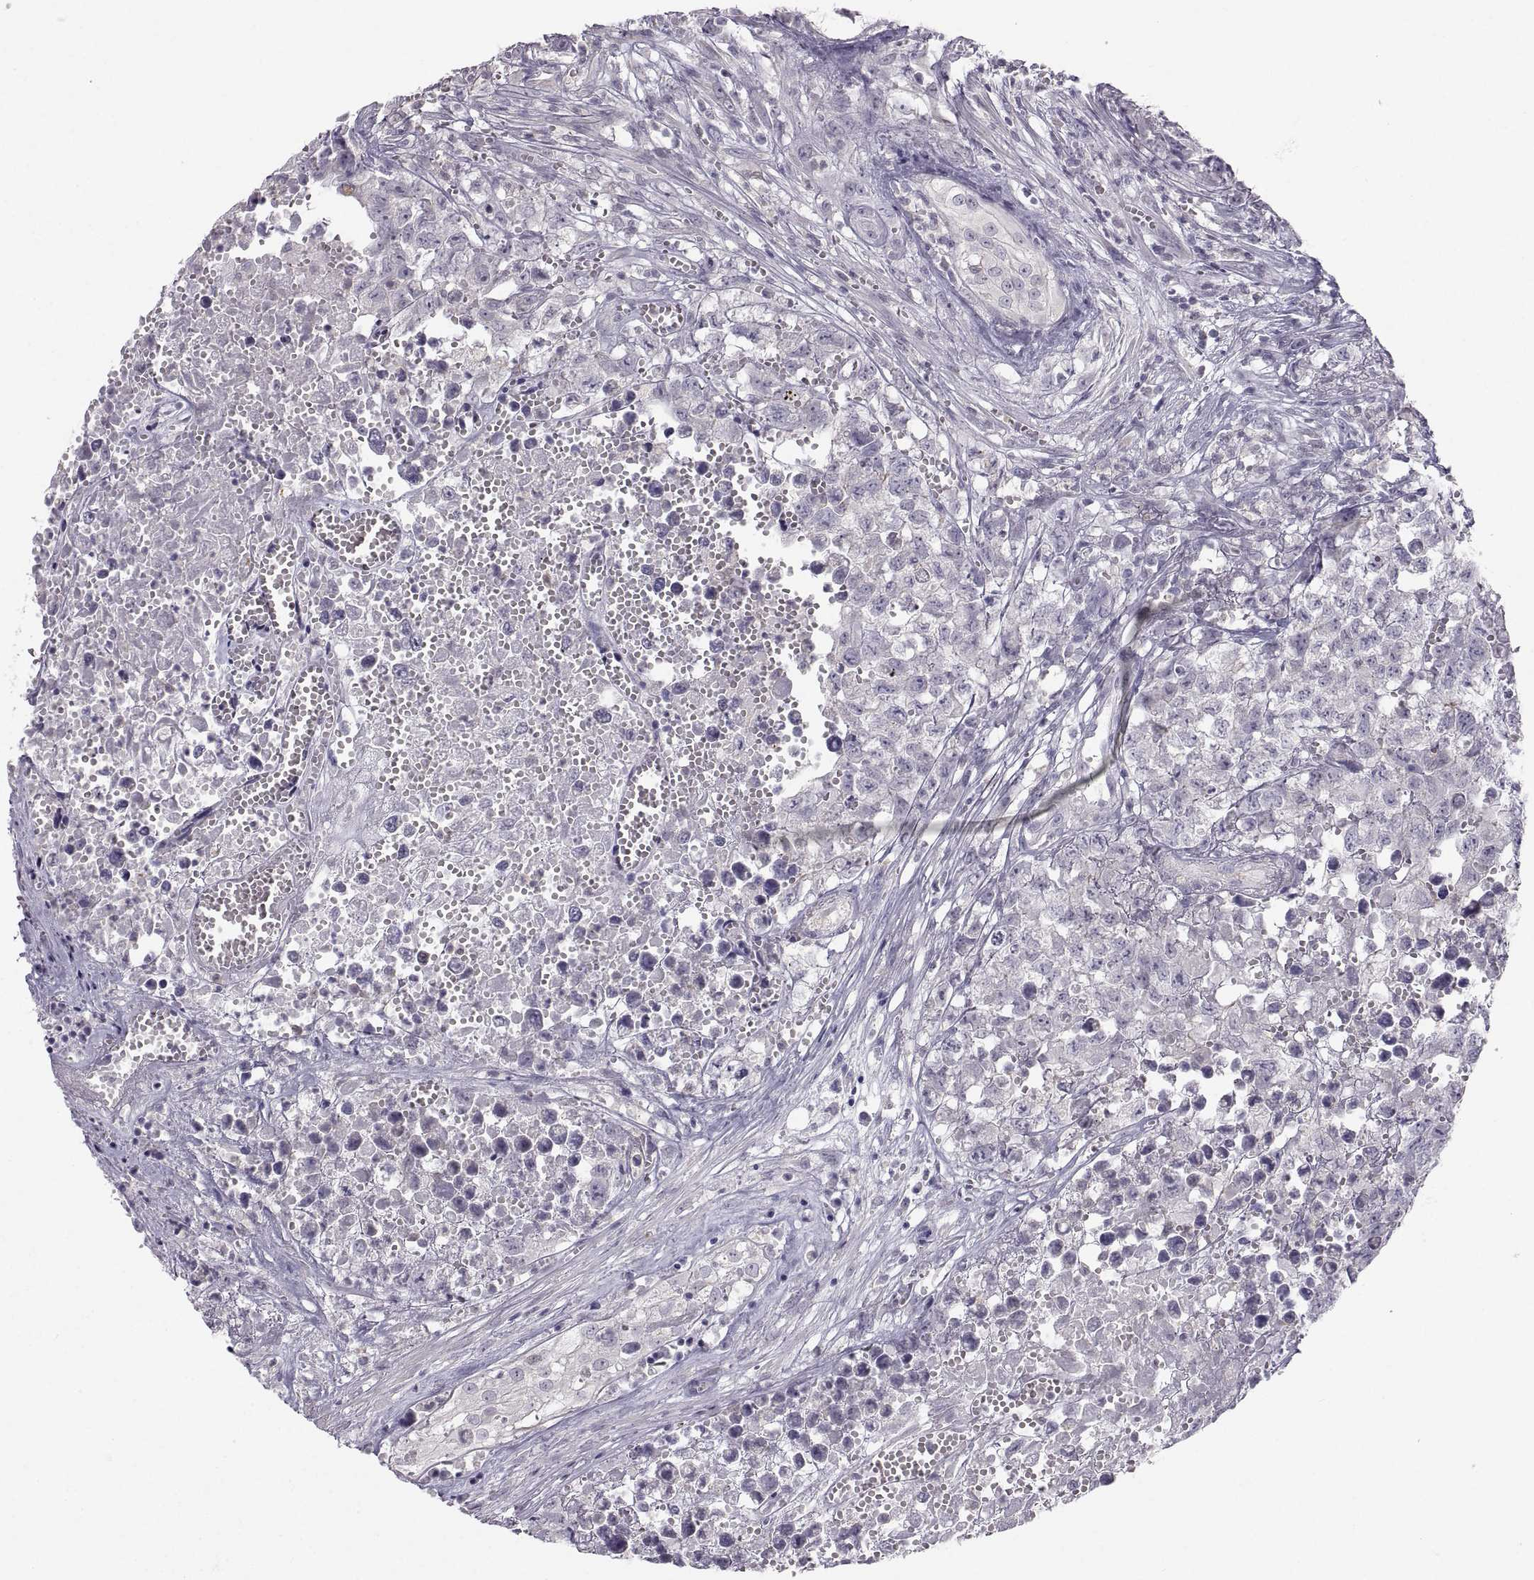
{"staining": {"intensity": "negative", "quantity": "none", "location": "none"}, "tissue": "testis cancer", "cell_type": "Tumor cells", "image_type": "cancer", "snomed": [{"axis": "morphology", "description": "Seminoma, NOS"}, {"axis": "morphology", "description": "Carcinoma, Embryonal, NOS"}, {"axis": "topography", "description": "Testis"}], "caption": "Immunohistochemistry (IHC) histopathology image of human testis cancer stained for a protein (brown), which reveals no positivity in tumor cells.", "gene": "ZNF185", "patient": {"sex": "male", "age": 22}}